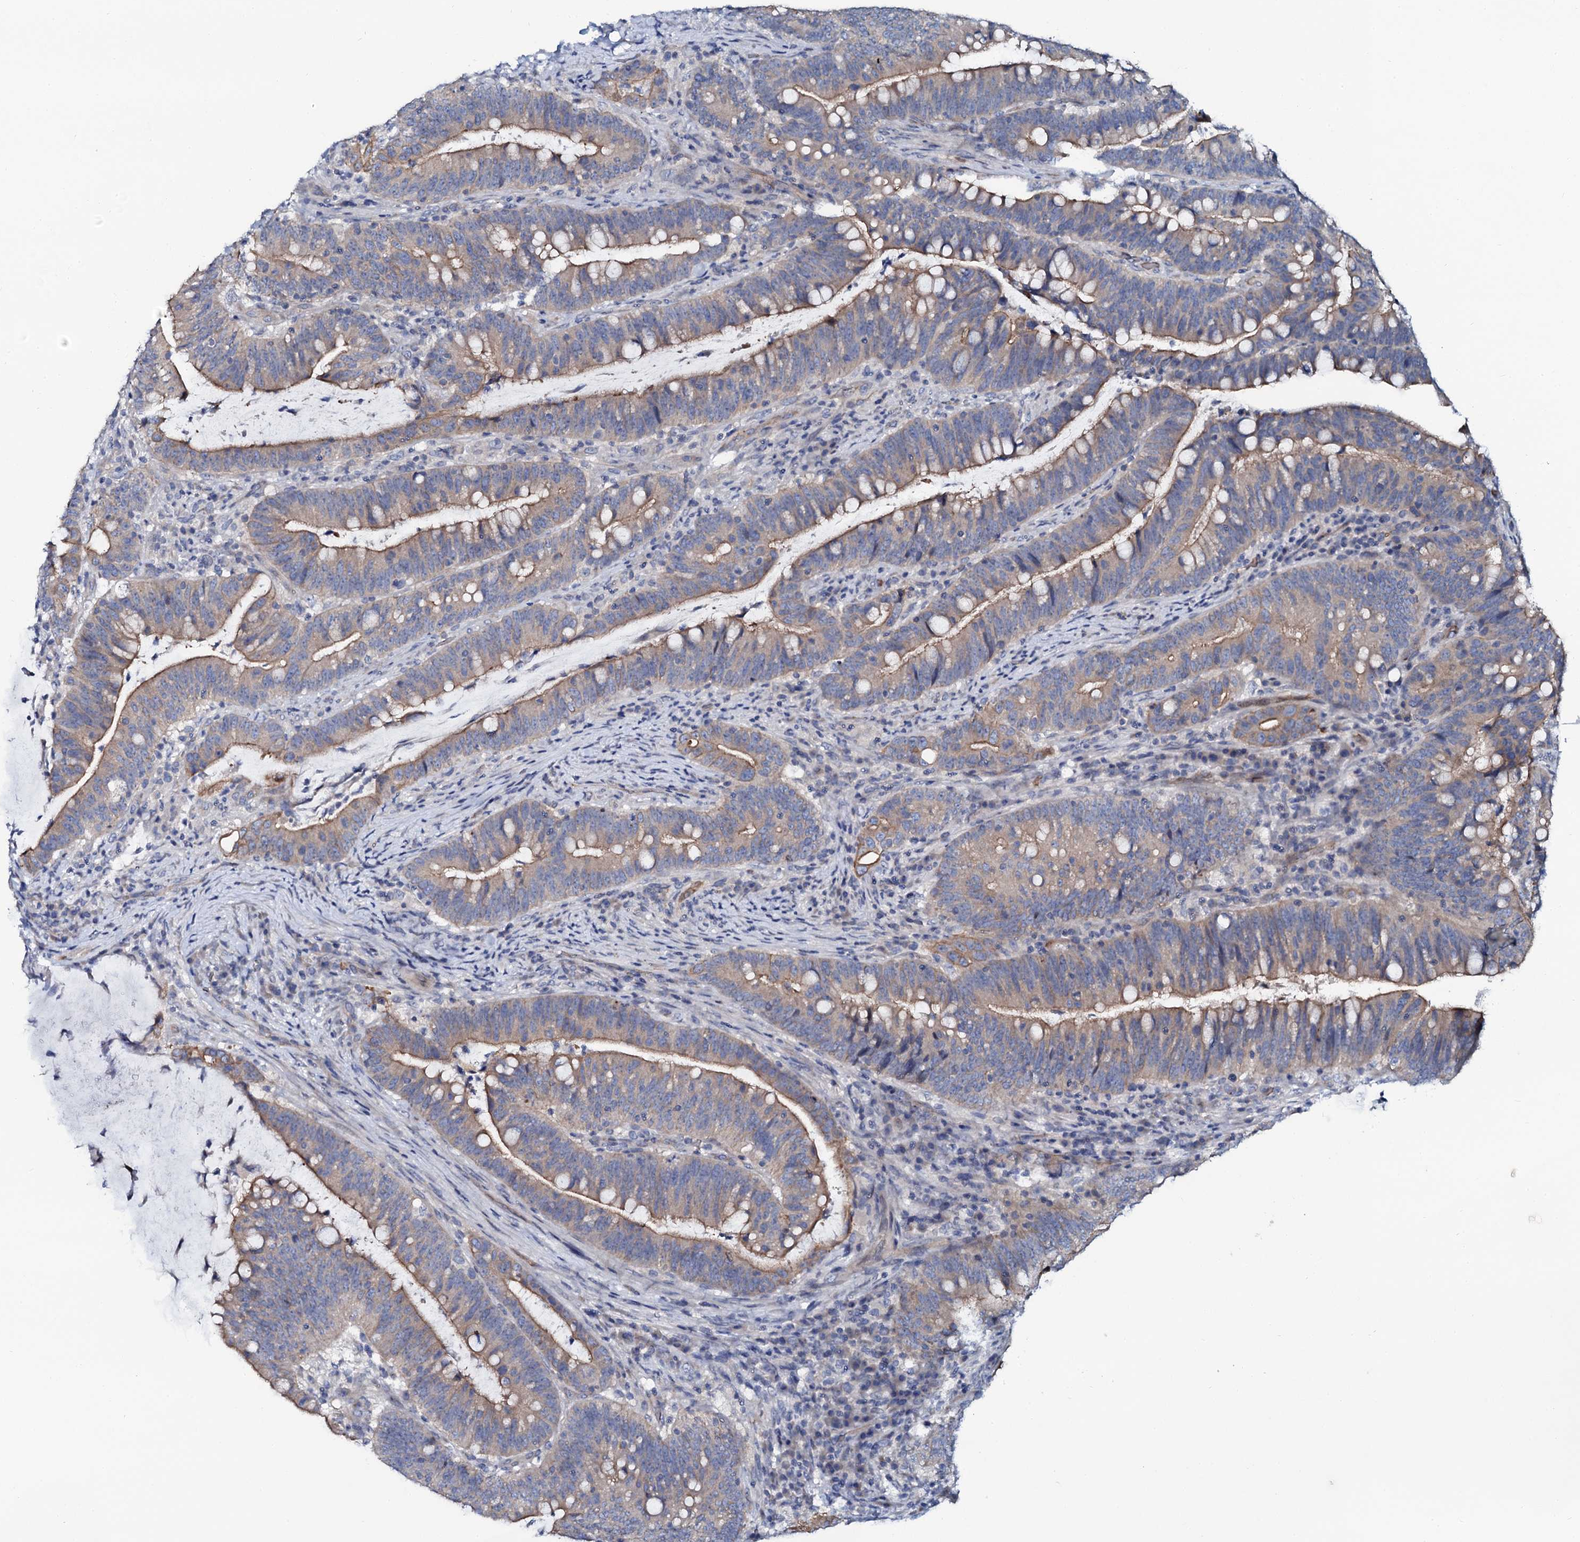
{"staining": {"intensity": "moderate", "quantity": "25%-75%", "location": "cytoplasmic/membranous"}, "tissue": "colorectal cancer", "cell_type": "Tumor cells", "image_type": "cancer", "snomed": [{"axis": "morphology", "description": "Adenocarcinoma, NOS"}, {"axis": "topography", "description": "Colon"}], "caption": "Immunohistochemical staining of colorectal cancer reveals moderate cytoplasmic/membranous protein staining in about 25%-75% of tumor cells. Using DAB (3,3'-diaminobenzidine) (brown) and hematoxylin (blue) stains, captured at high magnification using brightfield microscopy.", "gene": "C10orf88", "patient": {"sex": "female", "age": 66}}